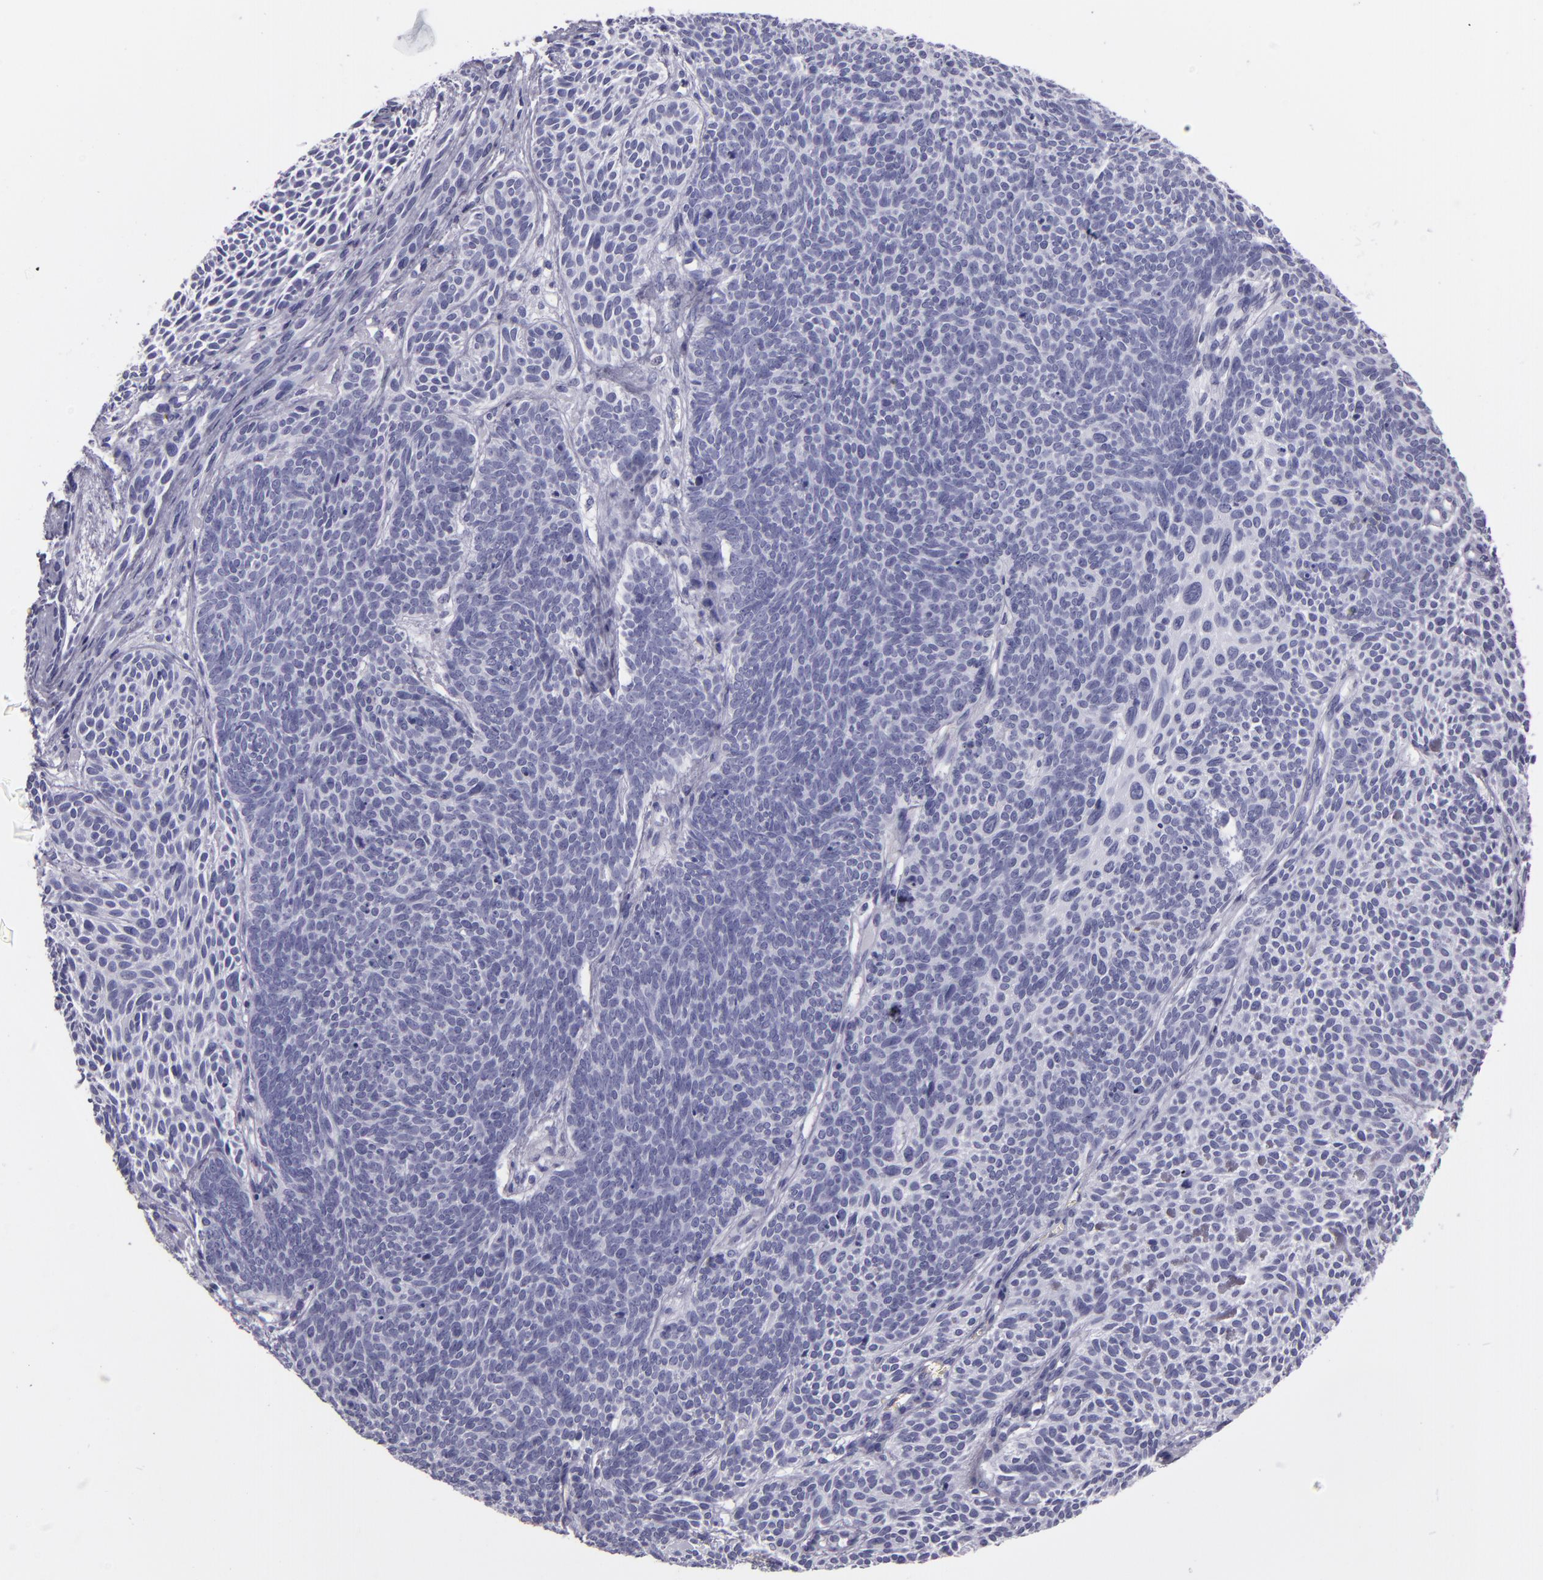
{"staining": {"intensity": "negative", "quantity": "none", "location": "none"}, "tissue": "skin cancer", "cell_type": "Tumor cells", "image_type": "cancer", "snomed": [{"axis": "morphology", "description": "Basal cell carcinoma"}, {"axis": "topography", "description": "Skin"}], "caption": "This is an immunohistochemistry (IHC) photomicrograph of human skin basal cell carcinoma. There is no expression in tumor cells.", "gene": "CR2", "patient": {"sex": "male", "age": 84}}